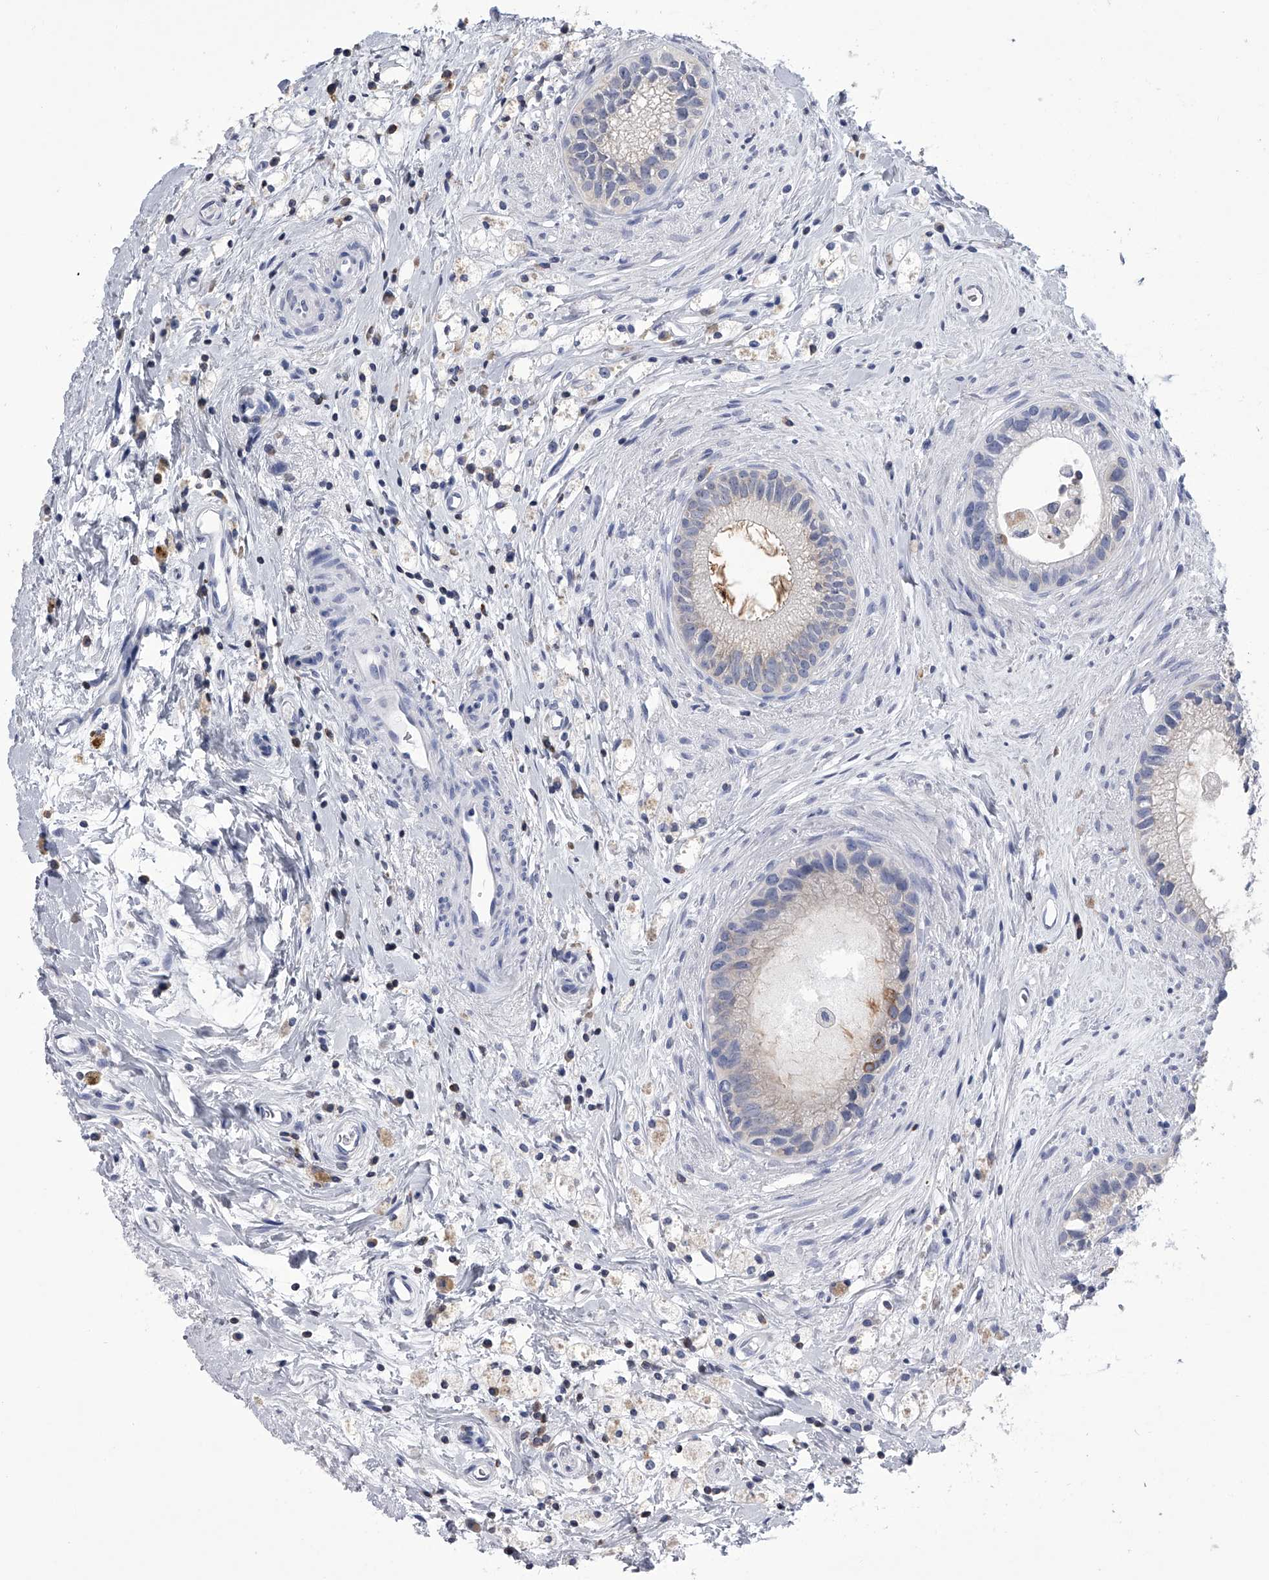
{"staining": {"intensity": "moderate", "quantity": "25%-75%", "location": "cytoplasmic/membranous"}, "tissue": "epididymis", "cell_type": "Glandular cells", "image_type": "normal", "snomed": [{"axis": "morphology", "description": "Normal tissue, NOS"}, {"axis": "topography", "description": "Epididymis"}], "caption": "A high-resolution photomicrograph shows IHC staining of benign epididymis, which demonstrates moderate cytoplasmic/membranous staining in approximately 25%-75% of glandular cells.", "gene": "TASP1", "patient": {"sex": "male", "age": 80}}